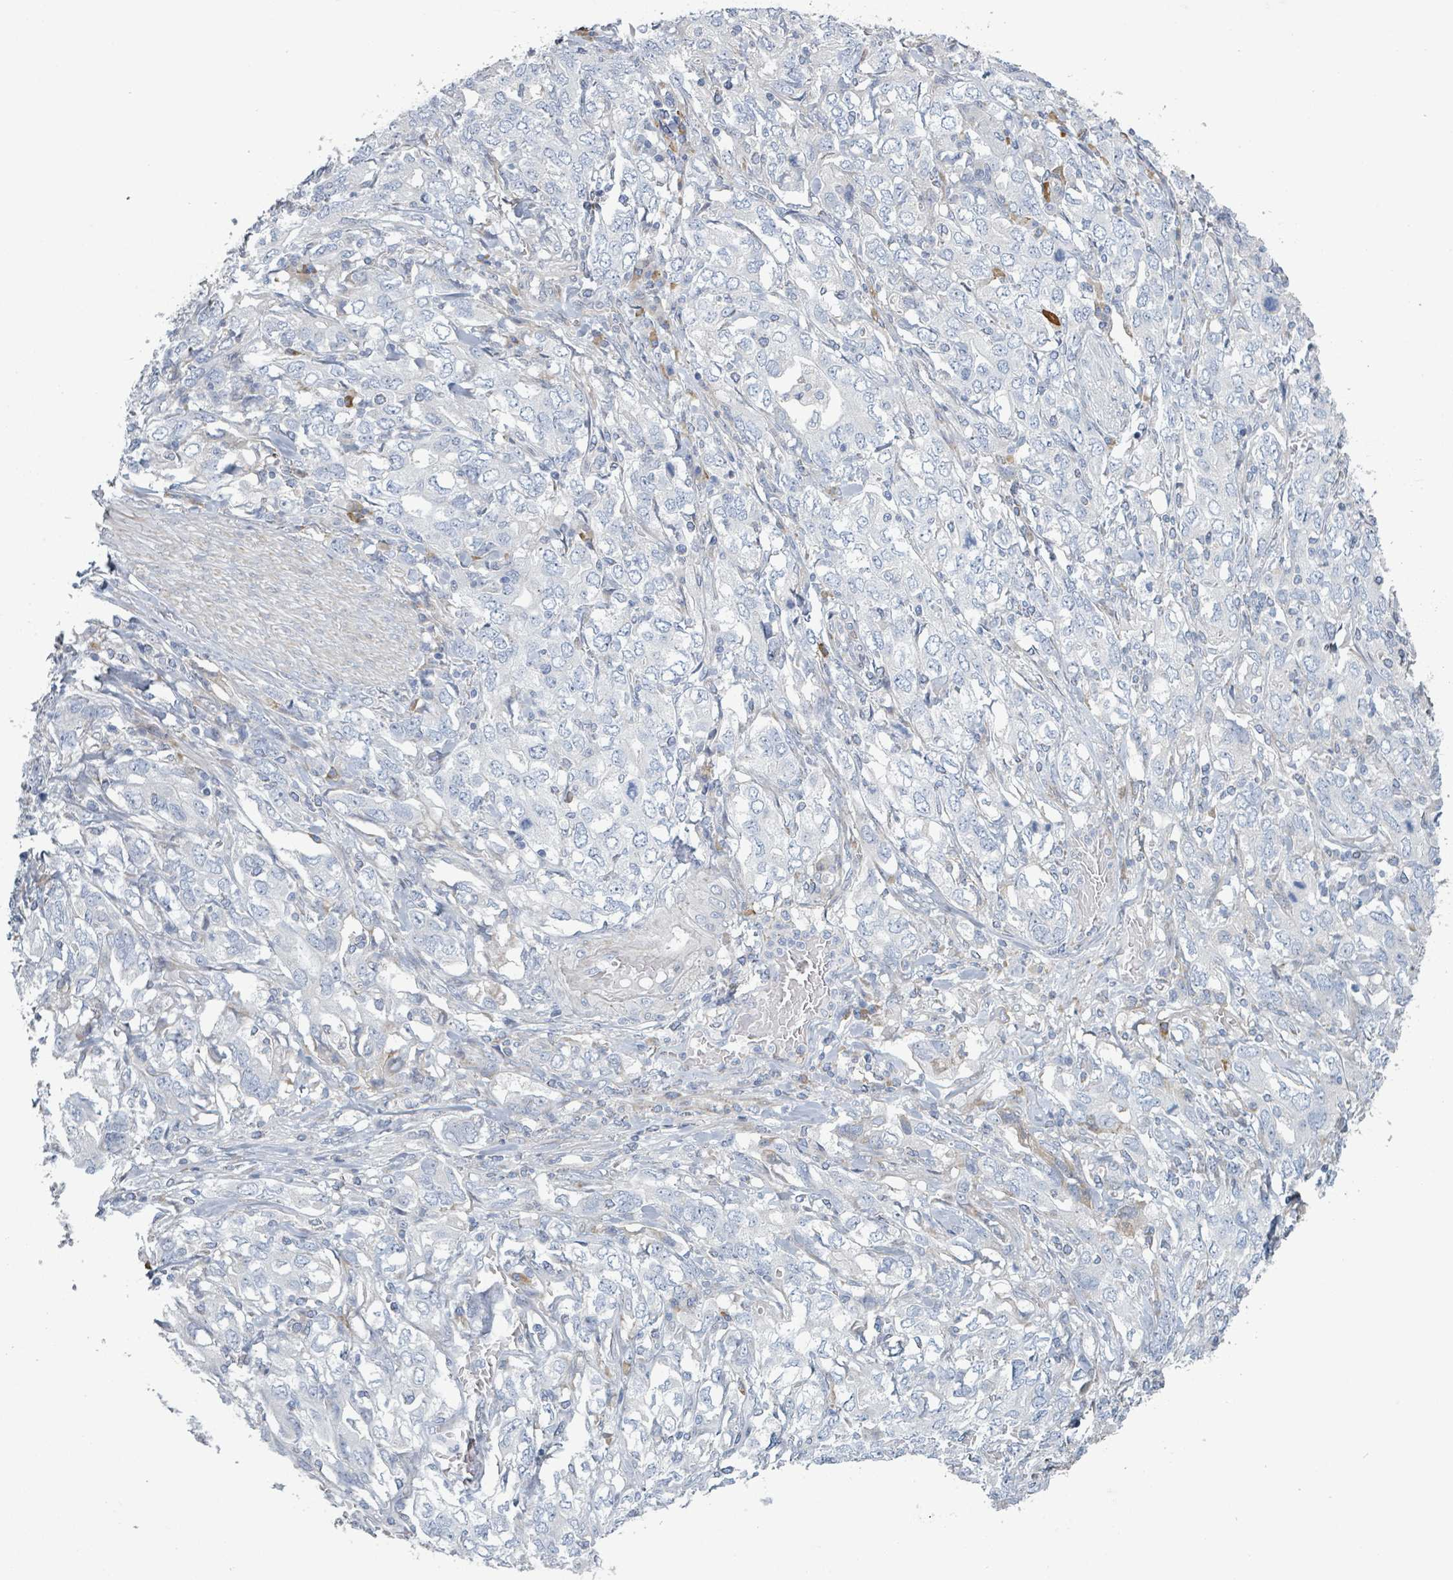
{"staining": {"intensity": "negative", "quantity": "none", "location": "none"}, "tissue": "stomach cancer", "cell_type": "Tumor cells", "image_type": "cancer", "snomed": [{"axis": "morphology", "description": "Adenocarcinoma, NOS"}, {"axis": "topography", "description": "Stomach, upper"}, {"axis": "topography", "description": "Stomach"}], "caption": "Tumor cells are negative for brown protein staining in adenocarcinoma (stomach). The staining is performed using DAB brown chromogen with nuclei counter-stained in using hematoxylin.", "gene": "RAB33B", "patient": {"sex": "male", "age": 62}}